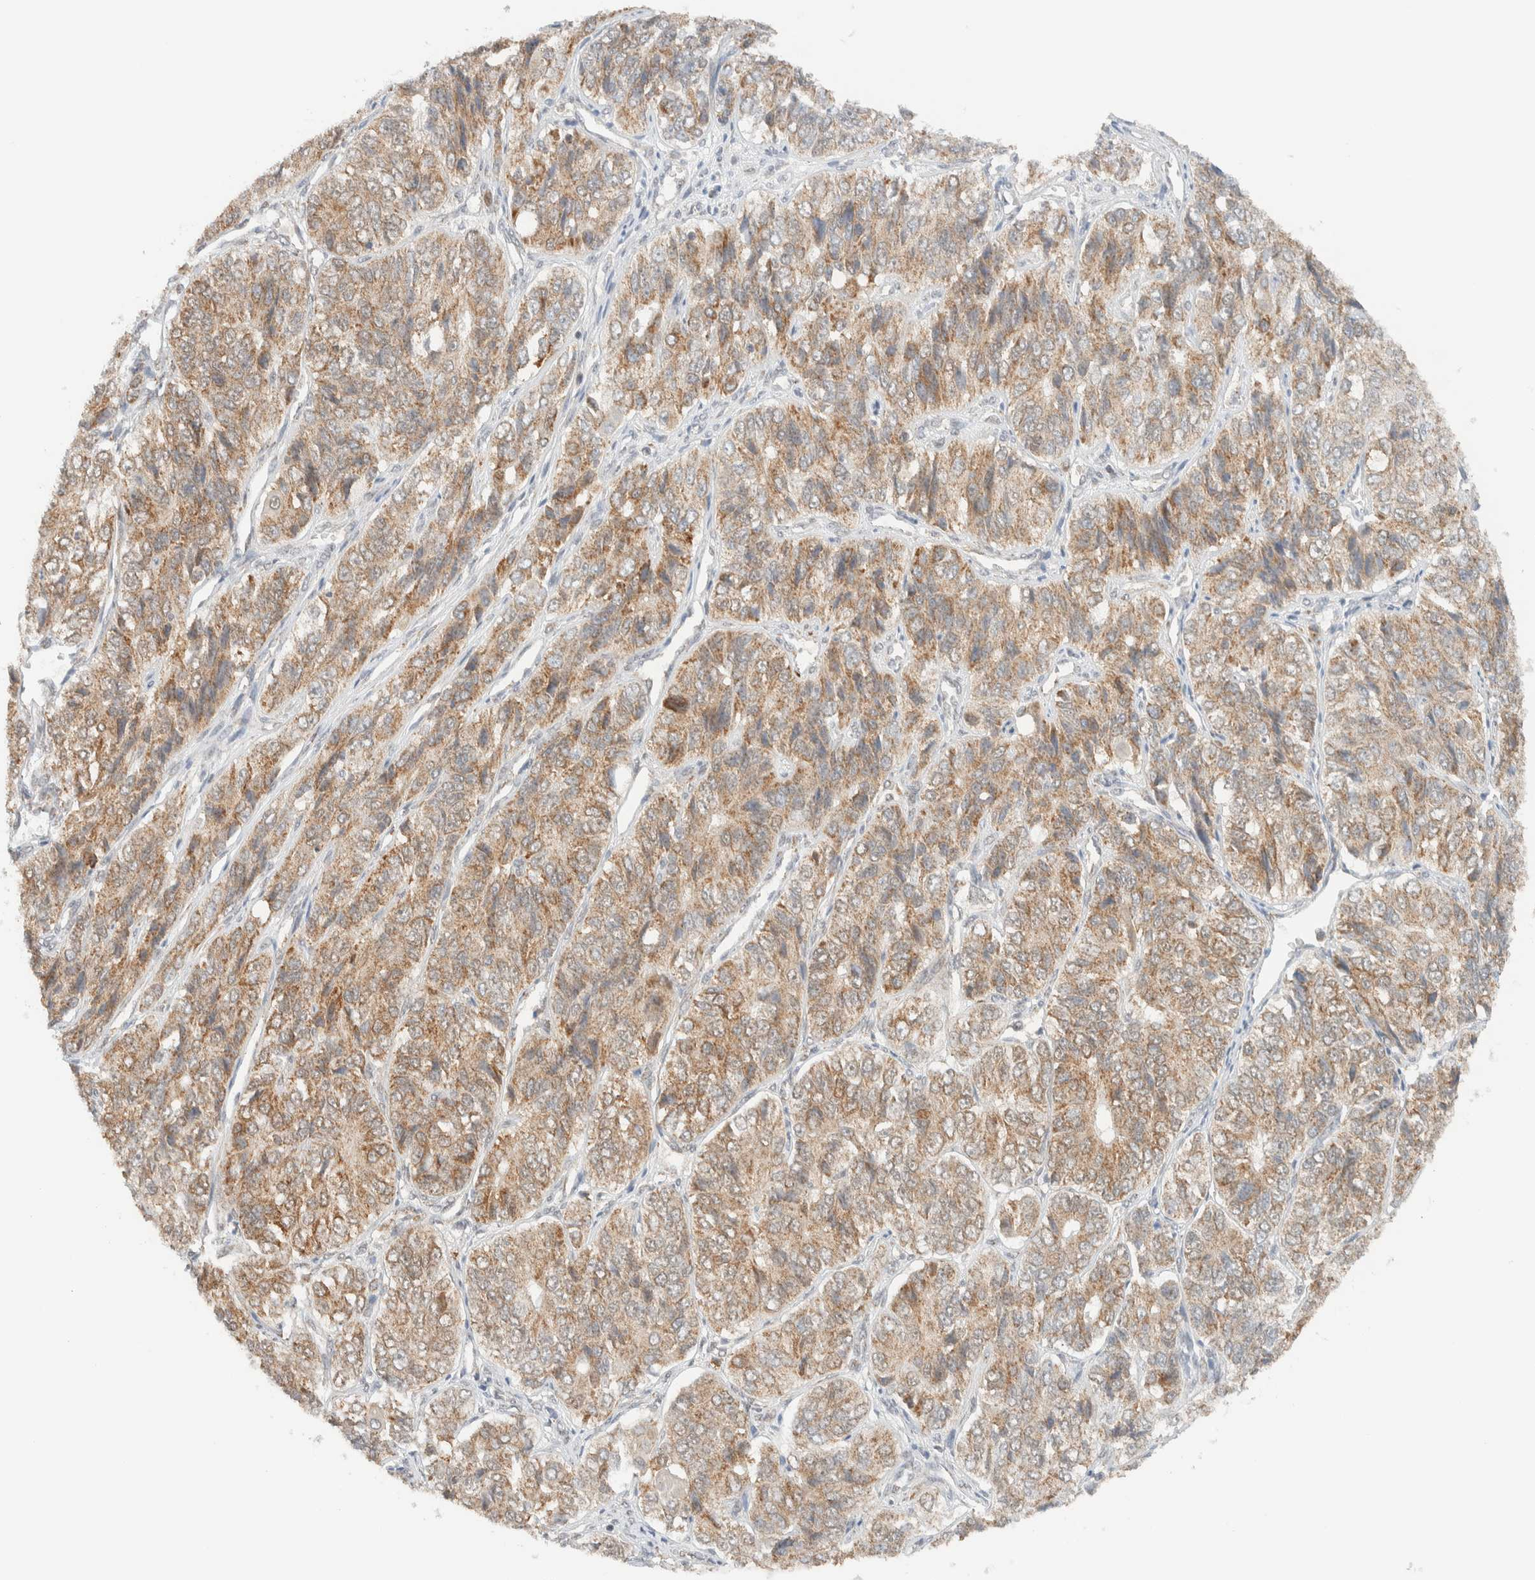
{"staining": {"intensity": "moderate", "quantity": ">75%", "location": "cytoplasmic/membranous"}, "tissue": "ovarian cancer", "cell_type": "Tumor cells", "image_type": "cancer", "snomed": [{"axis": "morphology", "description": "Carcinoma, endometroid"}, {"axis": "topography", "description": "Ovary"}], "caption": "Immunohistochemistry (DAB) staining of human ovarian endometroid carcinoma demonstrates moderate cytoplasmic/membranous protein positivity in about >75% of tumor cells. The protein is stained brown, and the nuclei are stained in blue (DAB (3,3'-diaminobenzidine) IHC with brightfield microscopy, high magnification).", "gene": "MRPL41", "patient": {"sex": "female", "age": 51}}